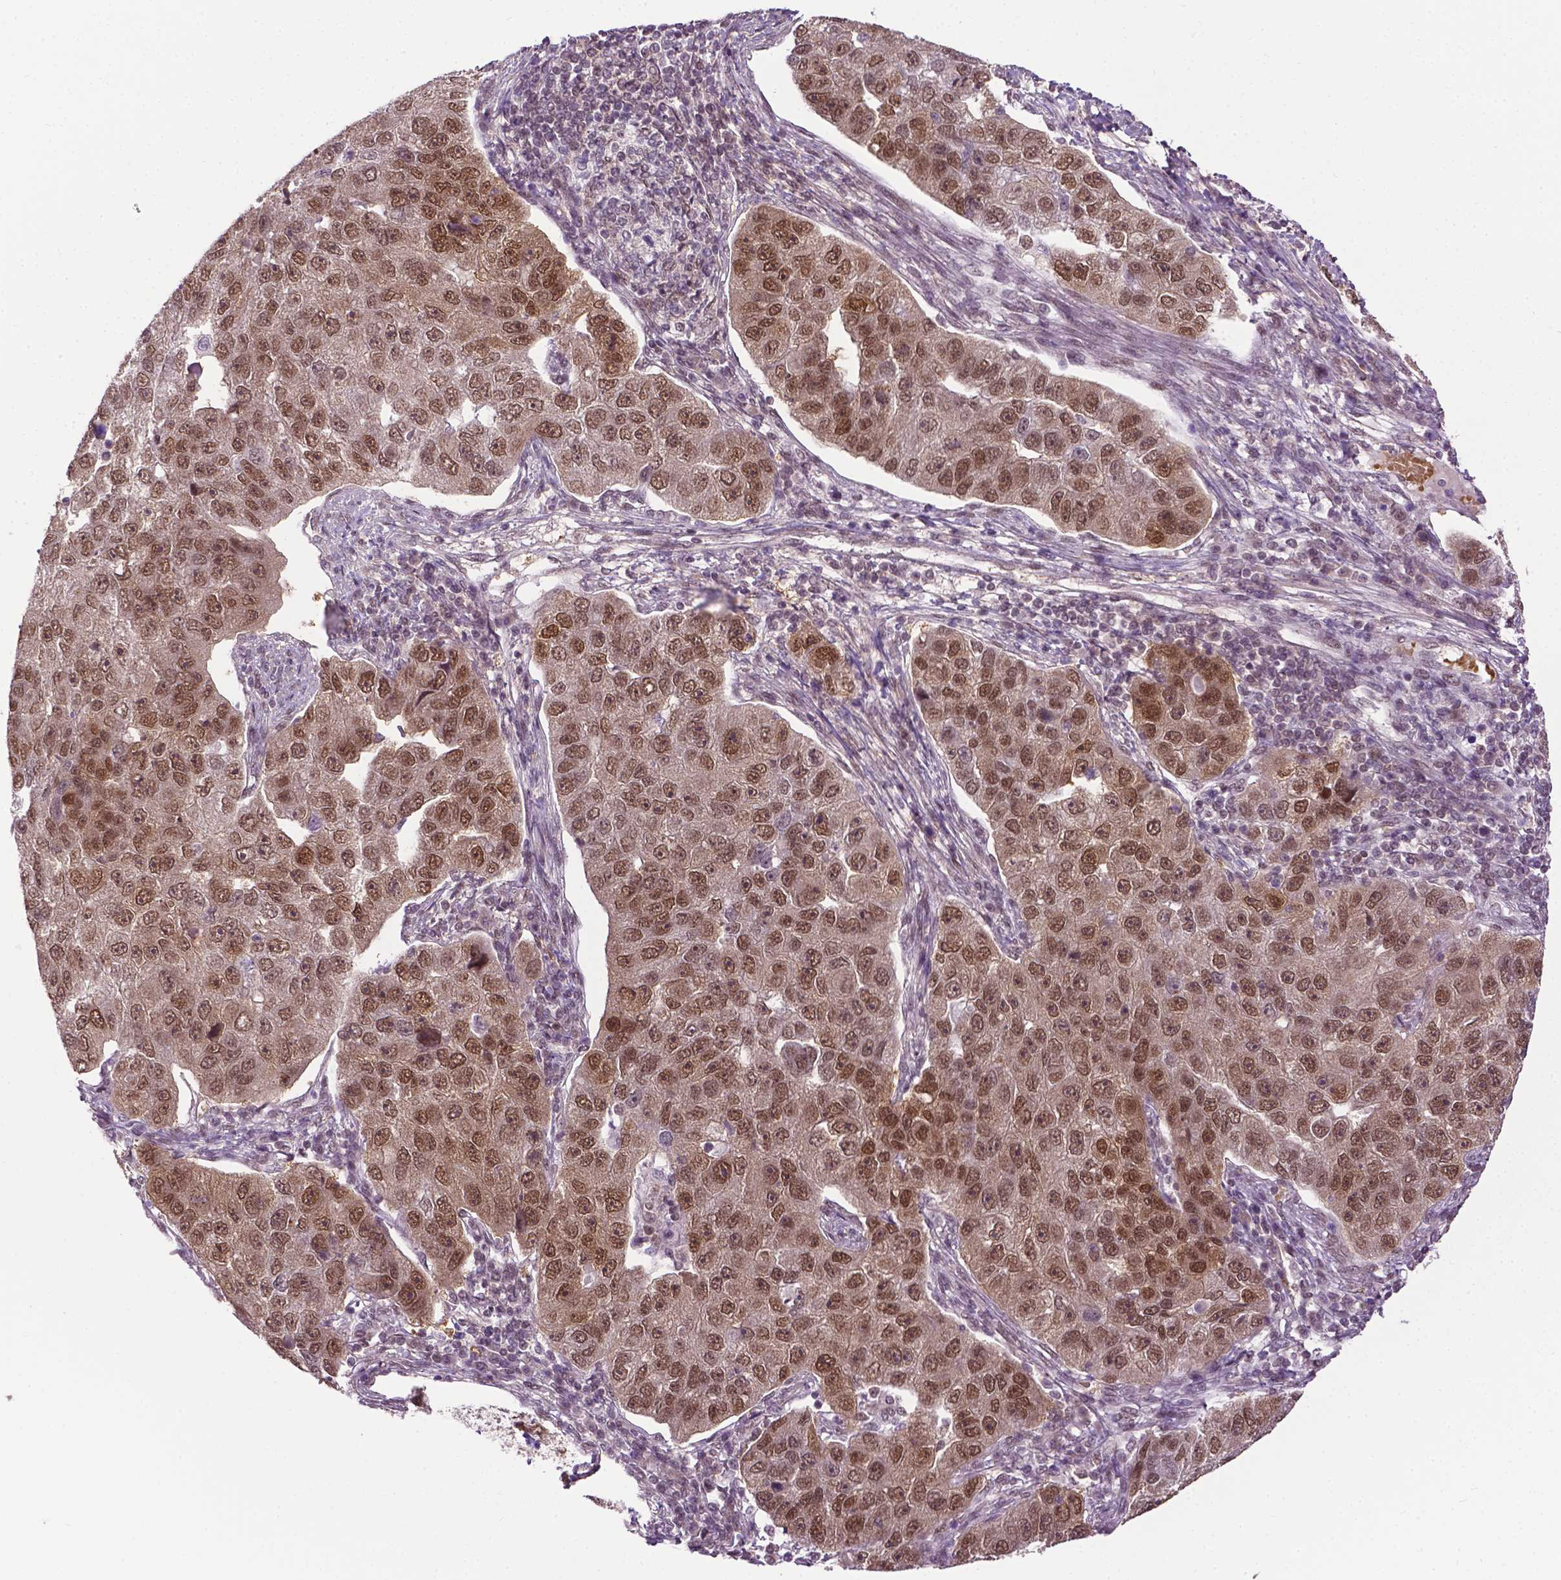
{"staining": {"intensity": "moderate", "quantity": ">75%", "location": "nuclear"}, "tissue": "pancreatic cancer", "cell_type": "Tumor cells", "image_type": "cancer", "snomed": [{"axis": "morphology", "description": "Adenocarcinoma, NOS"}, {"axis": "topography", "description": "Pancreas"}], "caption": "A photomicrograph of human adenocarcinoma (pancreatic) stained for a protein shows moderate nuclear brown staining in tumor cells.", "gene": "UBQLN4", "patient": {"sex": "female", "age": 61}}